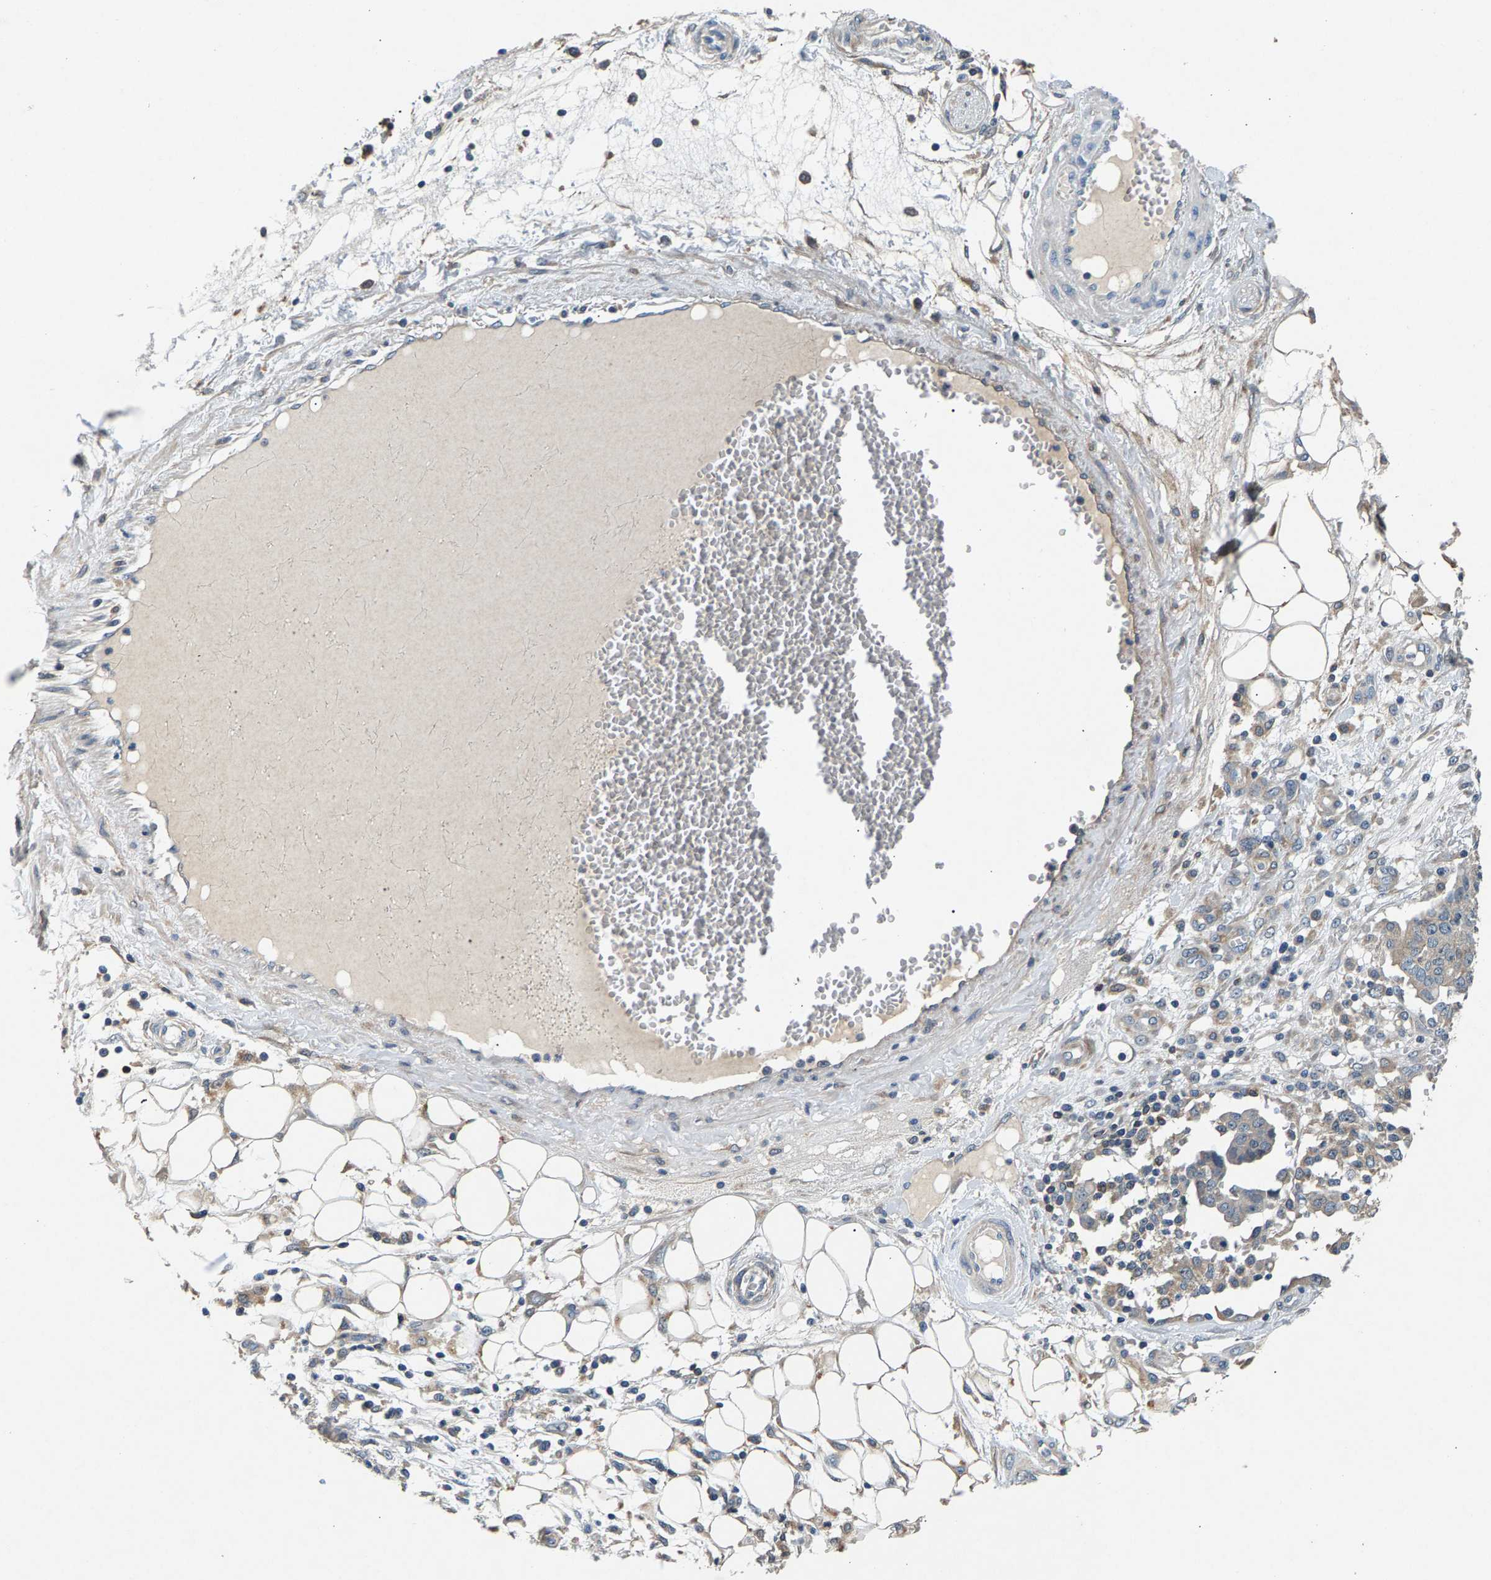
{"staining": {"intensity": "weak", "quantity": "<25%", "location": "cytoplasmic/membranous"}, "tissue": "ovarian cancer", "cell_type": "Tumor cells", "image_type": "cancer", "snomed": [{"axis": "morphology", "description": "Cystadenocarcinoma, serous, NOS"}, {"axis": "topography", "description": "Soft tissue"}, {"axis": "topography", "description": "Ovary"}], "caption": "Immunohistochemical staining of ovarian serous cystadenocarcinoma reveals no significant positivity in tumor cells.", "gene": "NT5C", "patient": {"sex": "female", "age": 57}}